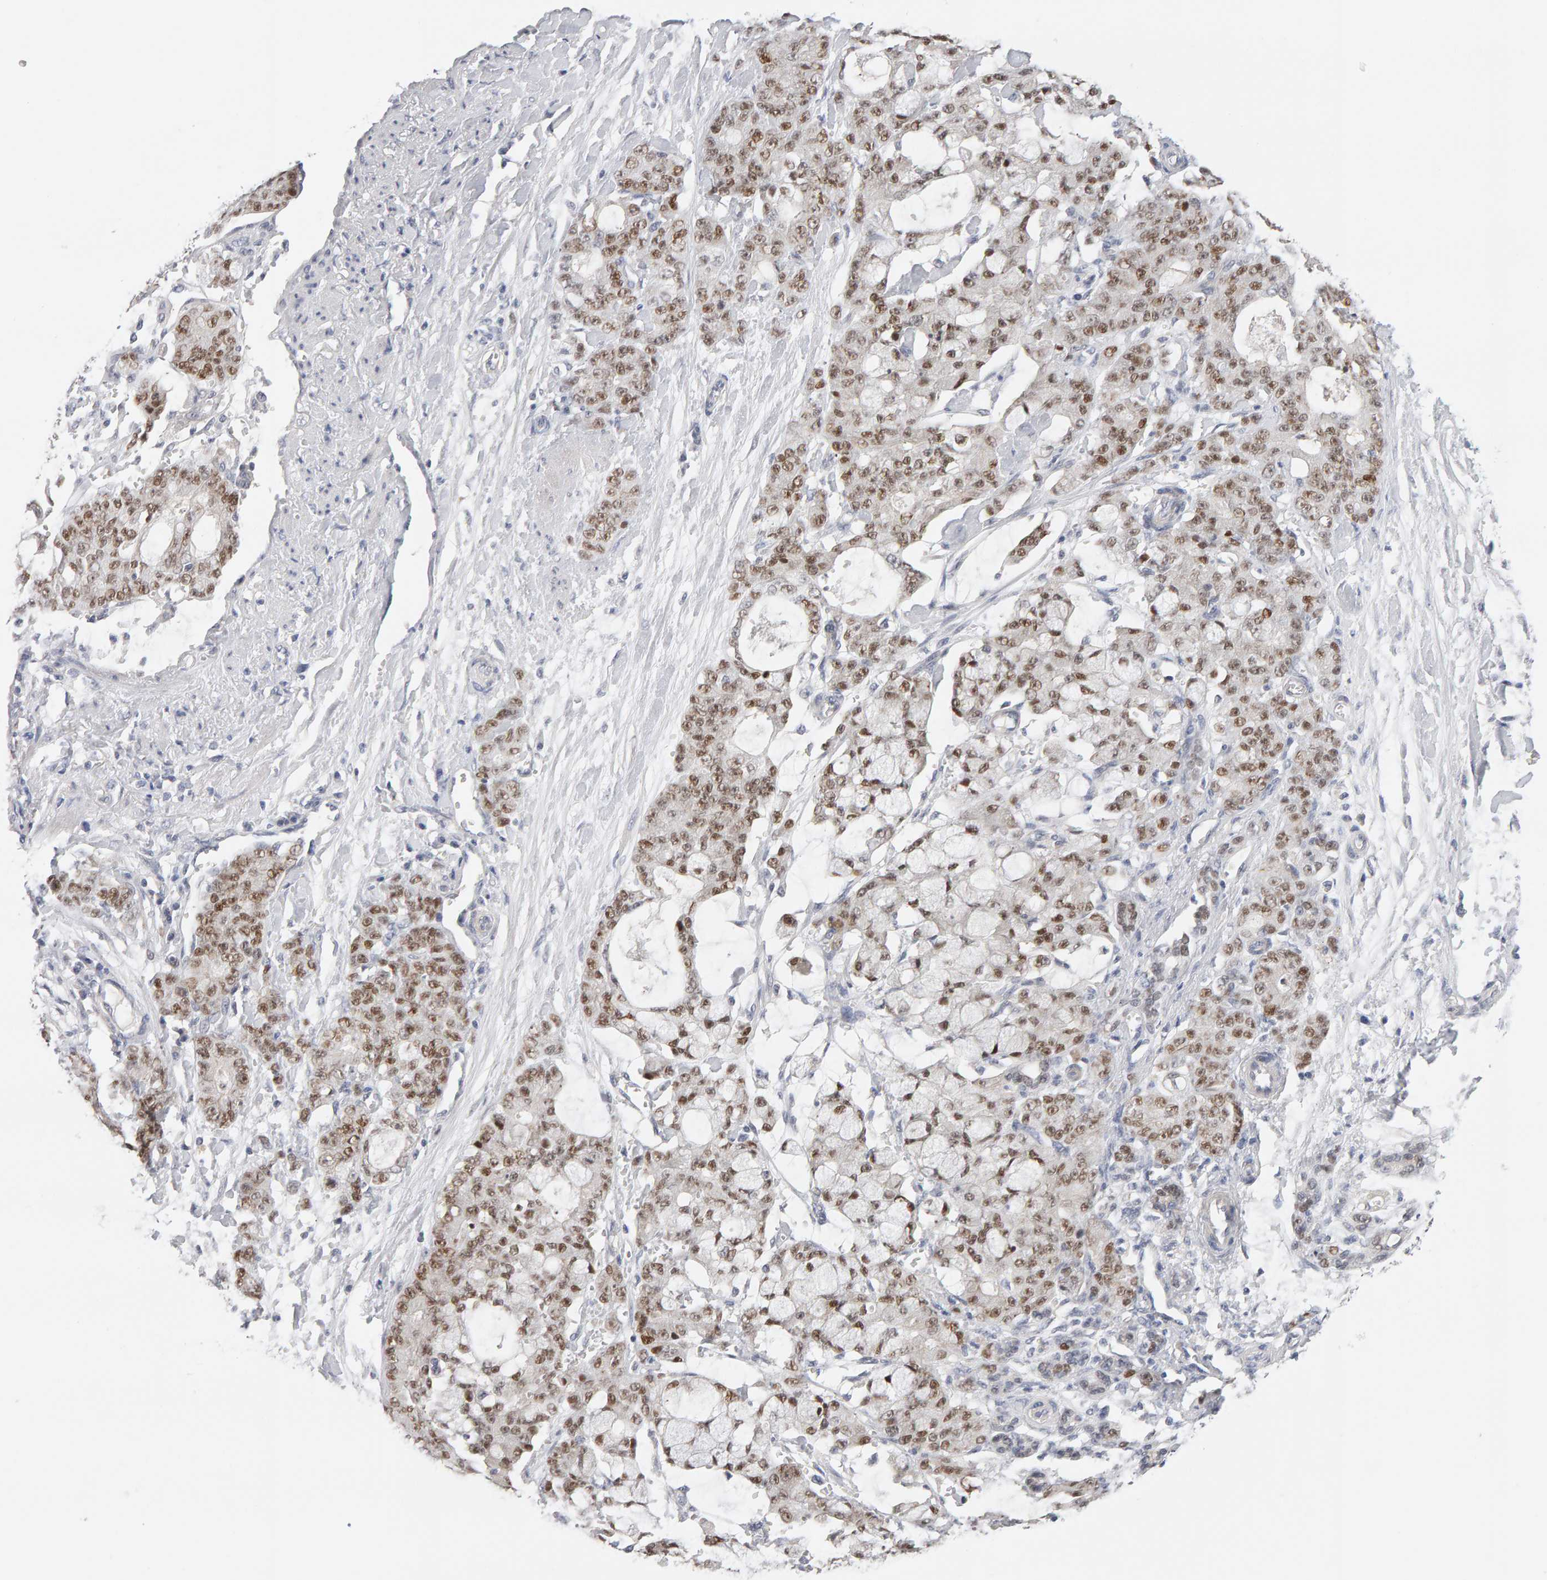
{"staining": {"intensity": "moderate", "quantity": ">75%", "location": "nuclear"}, "tissue": "pancreatic cancer", "cell_type": "Tumor cells", "image_type": "cancer", "snomed": [{"axis": "morphology", "description": "Adenocarcinoma, NOS"}, {"axis": "topography", "description": "Pancreas"}], "caption": "Immunohistochemical staining of human pancreatic adenocarcinoma shows moderate nuclear protein expression in about >75% of tumor cells.", "gene": "HNF4A", "patient": {"sex": "female", "age": 73}}